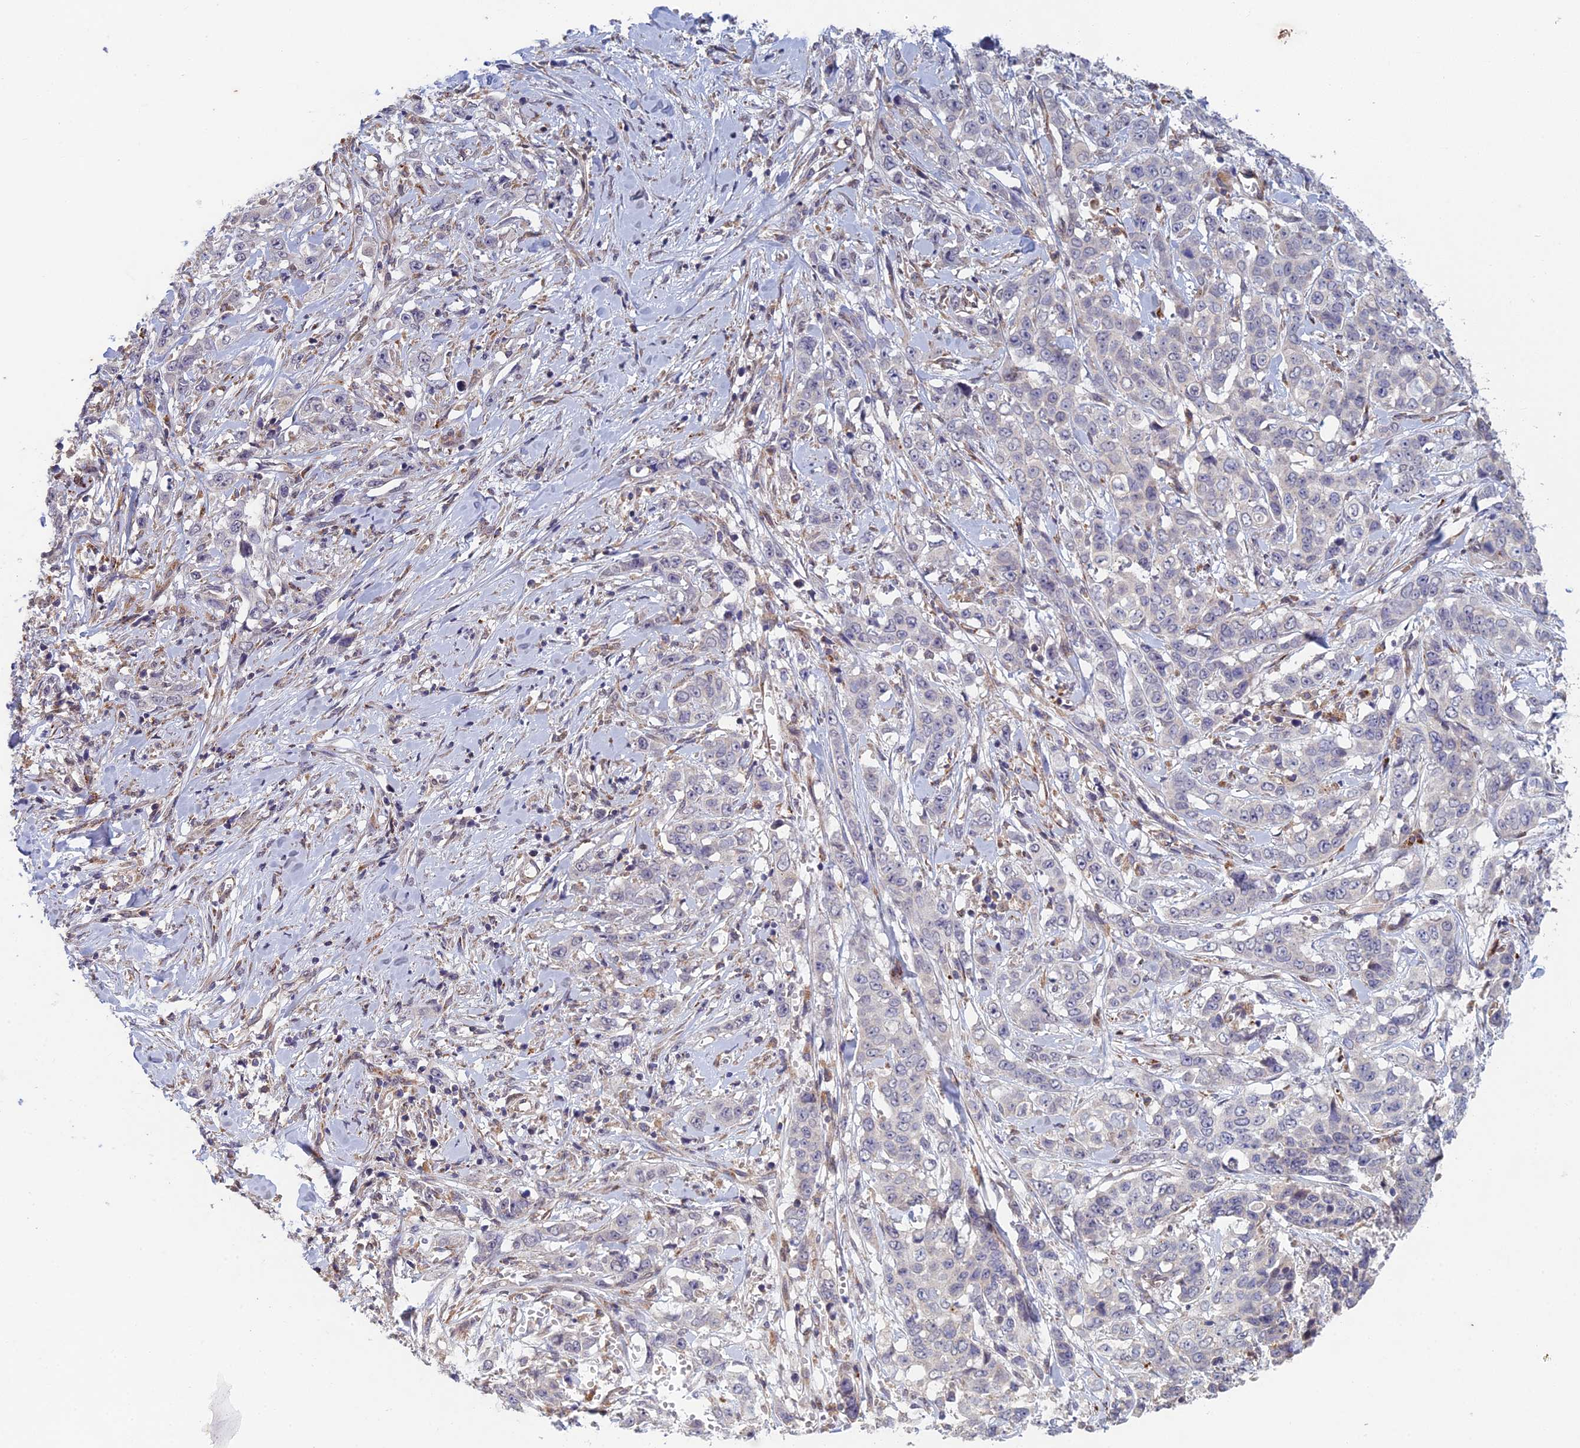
{"staining": {"intensity": "negative", "quantity": "none", "location": "none"}, "tissue": "stomach cancer", "cell_type": "Tumor cells", "image_type": "cancer", "snomed": [{"axis": "morphology", "description": "Adenocarcinoma, NOS"}, {"axis": "topography", "description": "Stomach, upper"}], "caption": "Stomach cancer stained for a protein using immunohistochemistry (IHC) exhibits no positivity tumor cells.", "gene": "FOXS1", "patient": {"sex": "male", "age": 62}}